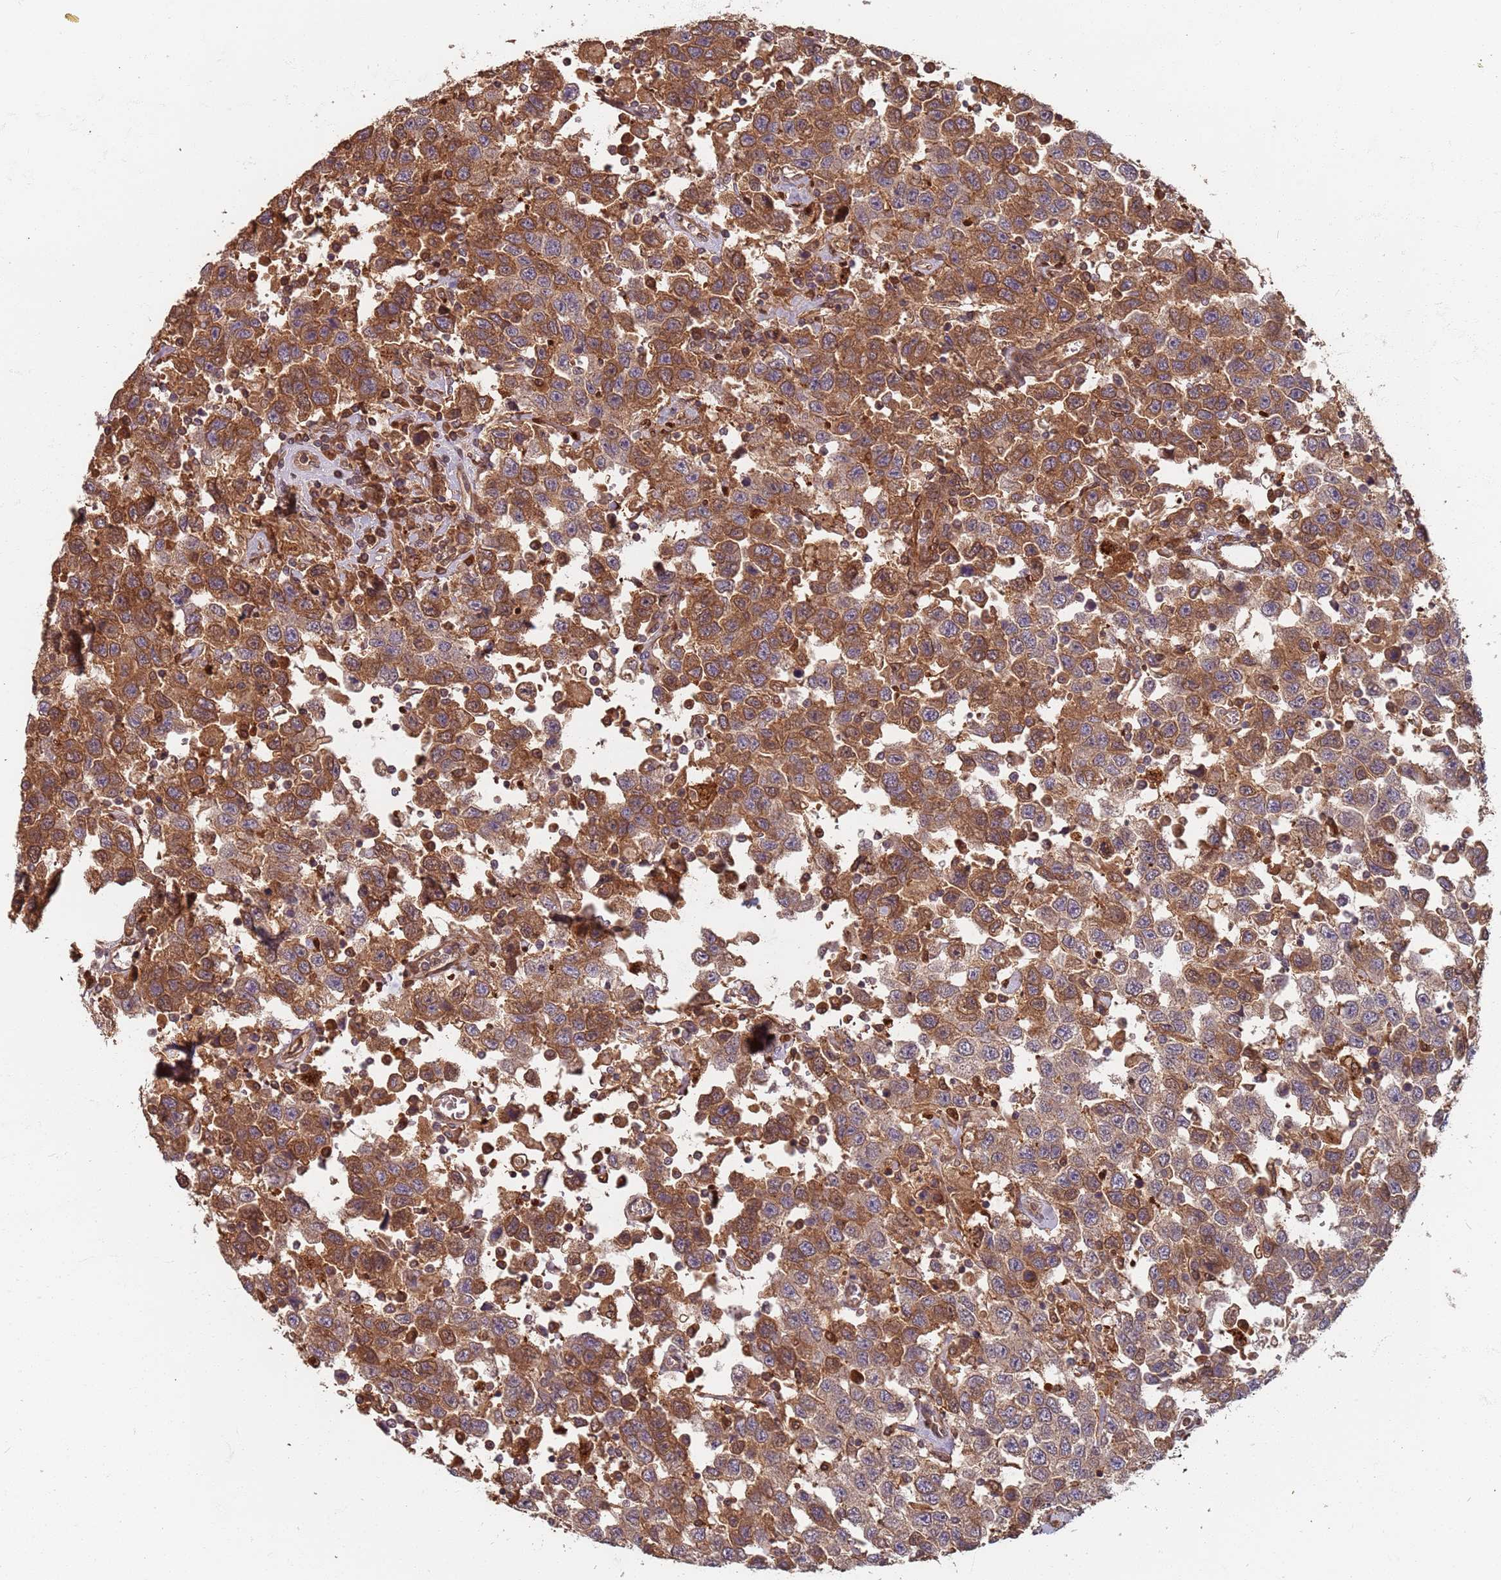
{"staining": {"intensity": "moderate", "quantity": "25%-75%", "location": "cytoplasmic/membranous,nuclear"}, "tissue": "testis cancer", "cell_type": "Tumor cells", "image_type": "cancer", "snomed": [{"axis": "morphology", "description": "Seminoma, NOS"}, {"axis": "topography", "description": "Testis"}], "caption": "Seminoma (testis) stained with a brown dye shows moderate cytoplasmic/membranous and nuclear positive positivity in approximately 25%-75% of tumor cells.", "gene": "SDCCAG8", "patient": {"sex": "male", "age": 41}}